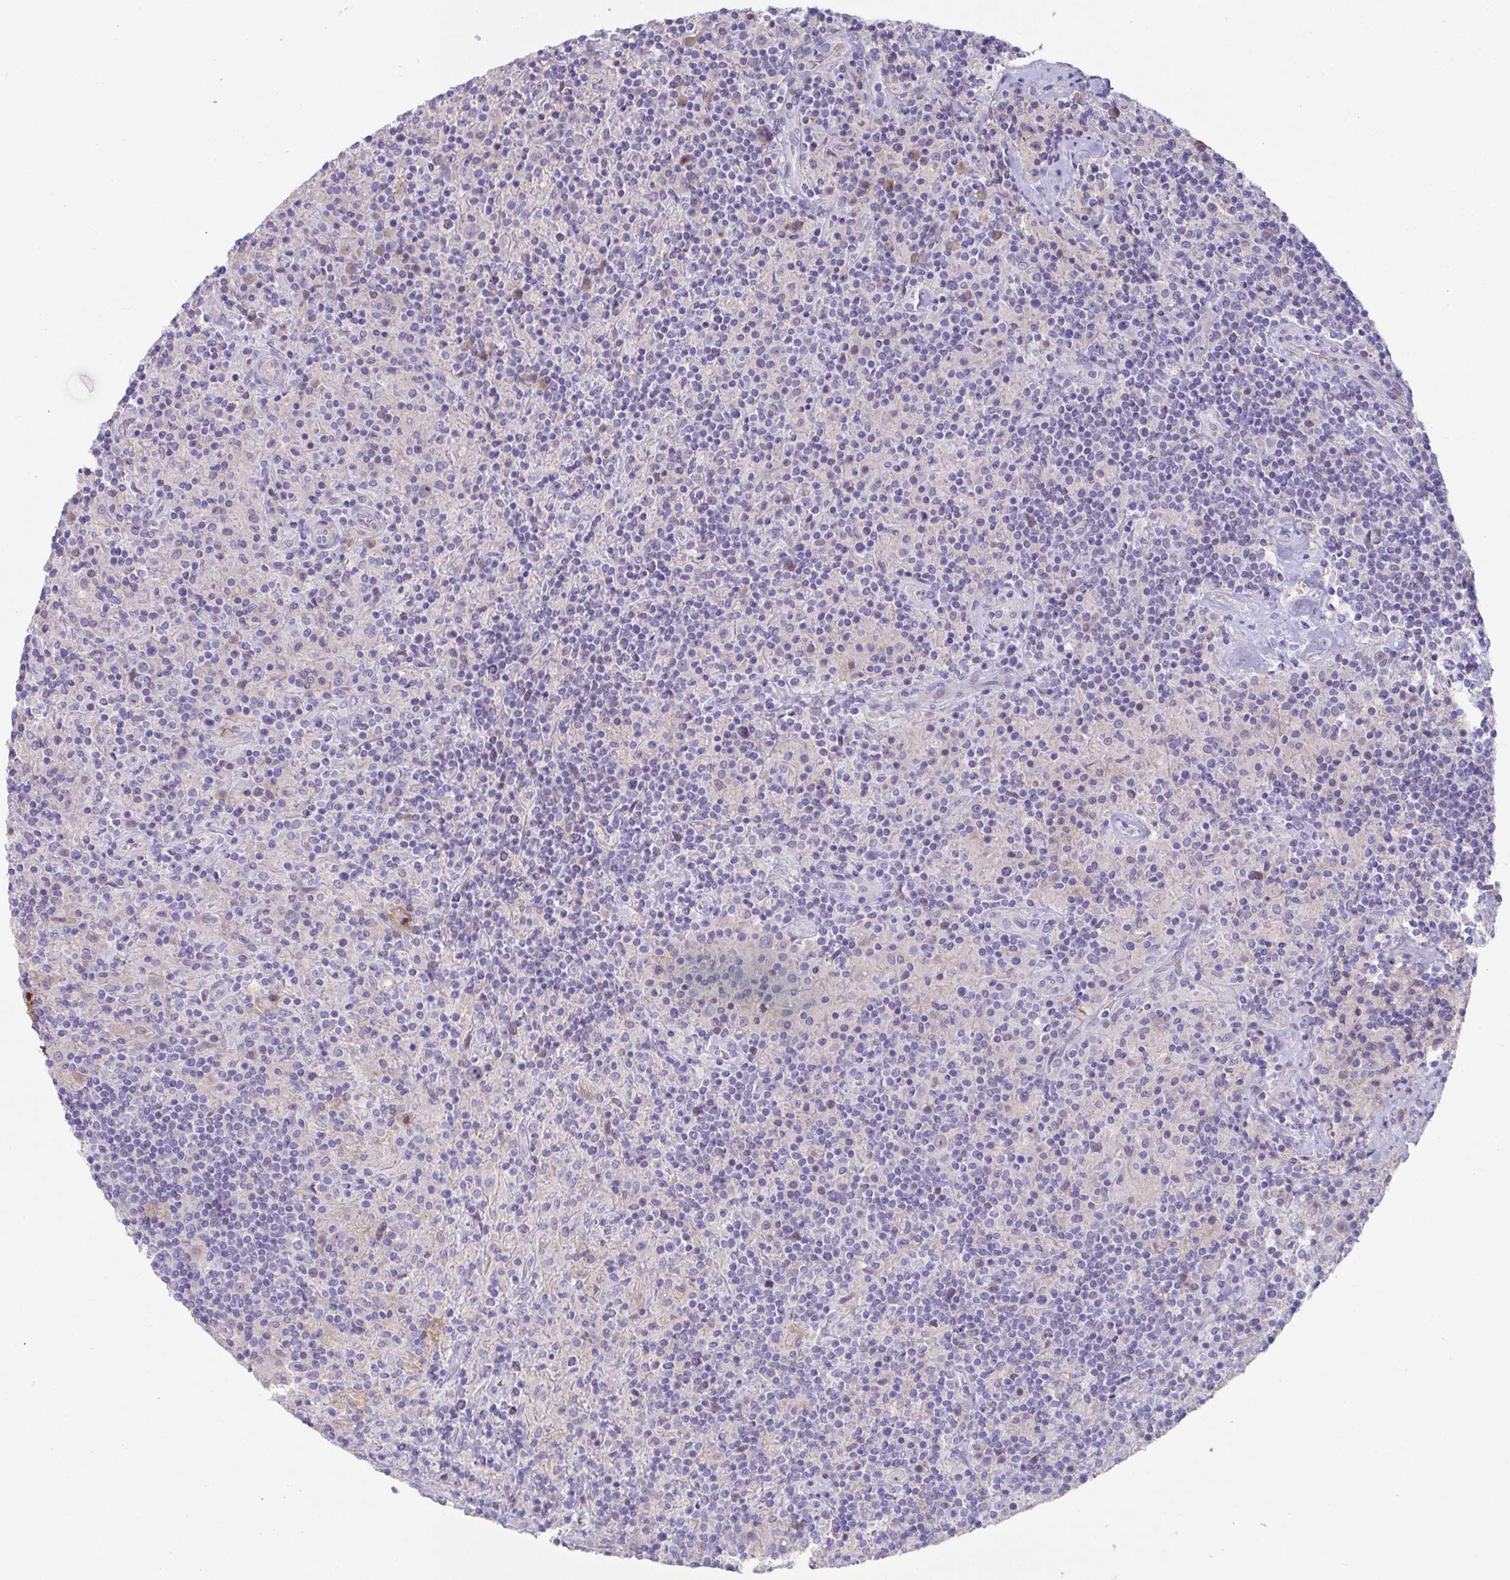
{"staining": {"intensity": "negative", "quantity": "none", "location": "none"}, "tissue": "lymphoma", "cell_type": "Tumor cells", "image_type": "cancer", "snomed": [{"axis": "morphology", "description": "Hodgkin's disease, NOS"}, {"axis": "topography", "description": "Lymph node"}], "caption": "Immunohistochemistry image of neoplastic tissue: Hodgkin's disease stained with DAB (3,3'-diaminobenzidine) reveals no significant protein expression in tumor cells.", "gene": "ANO5", "patient": {"sex": "male", "age": 70}}